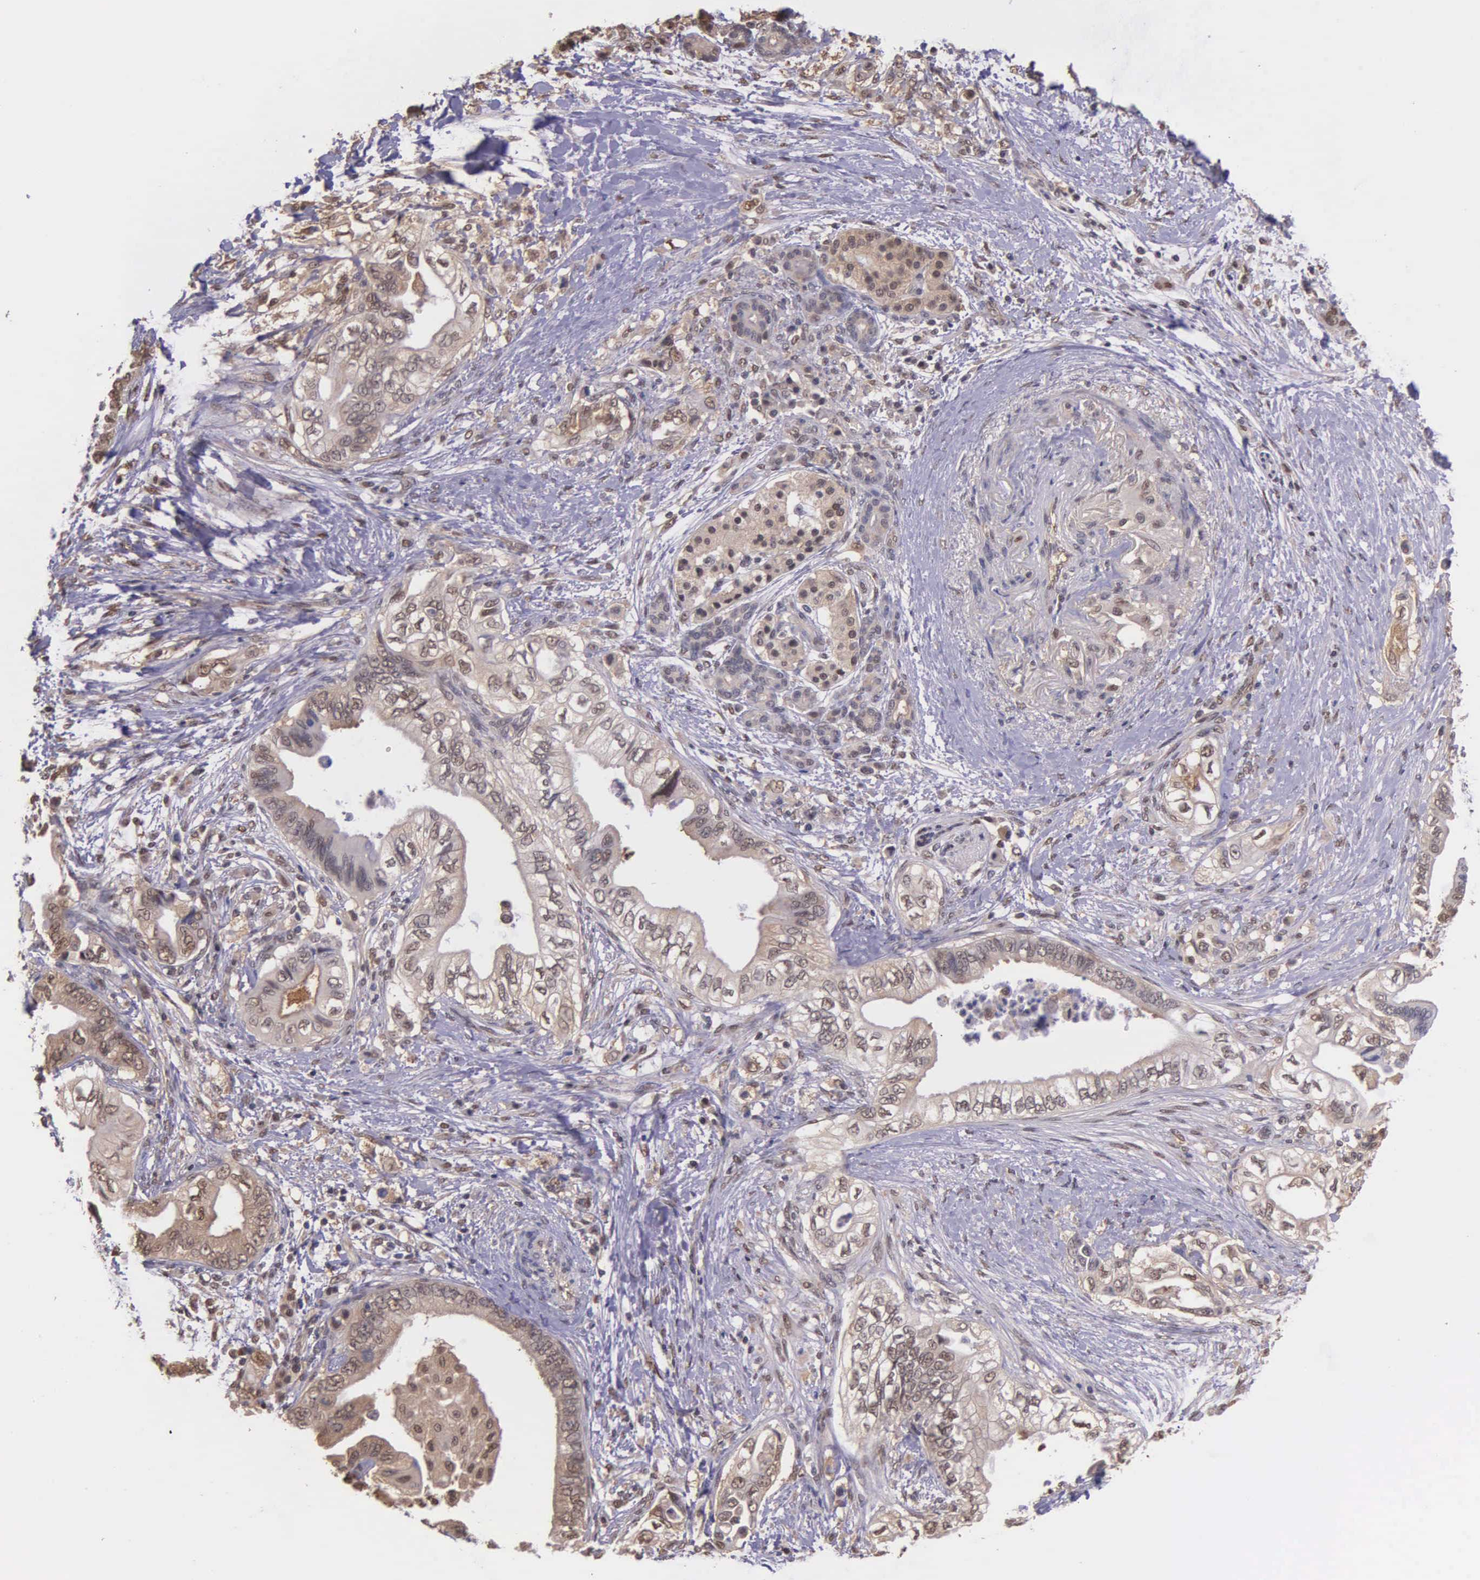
{"staining": {"intensity": "moderate", "quantity": ">75%", "location": "cytoplasmic/membranous,nuclear"}, "tissue": "pancreatic cancer", "cell_type": "Tumor cells", "image_type": "cancer", "snomed": [{"axis": "morphology", "description": "Adenocarcinoma, NOS"}, {"axis": "topography", "description": "Pancreas"}], "caption": "Pancreatic cancer stained with a brown dye demonstrates moderate cytoplasmic/membranous and nuclear positive staining in about >75% of tumor cells.", "gene": "PSMC1", "patient": {"sex": "female", "age": 66}}